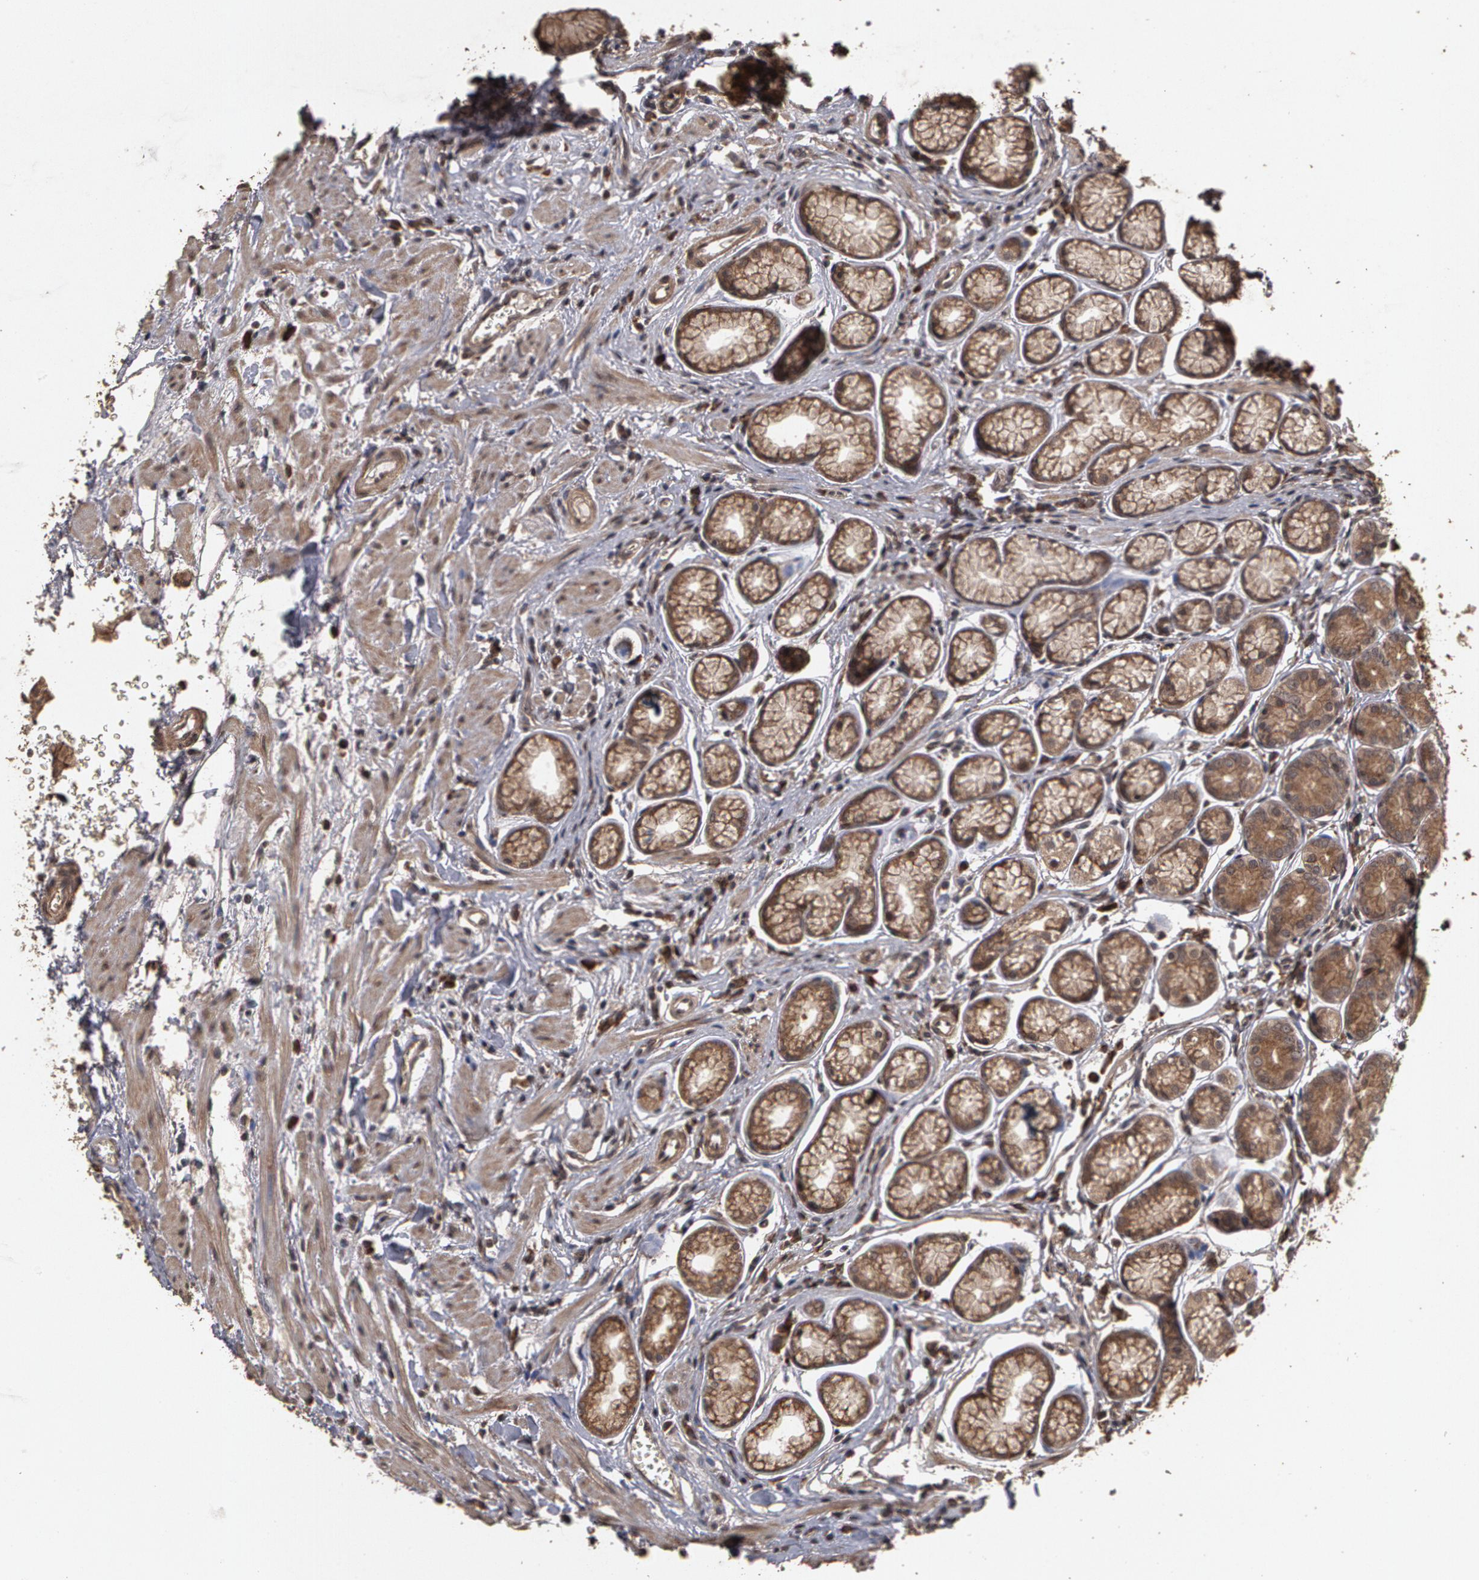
{"staining": {"intensity": "moderate", "quantity": ">75%", "location": "cytoplasmic/membranous"}, "tissue": "stomach", "cell_type": "Glandular cells", "image_type": "normal", "snomed": [{"axis": "morphology", "description": "Normal tissue, NOS"}, {"axis": "topography", "description": "Stomach"}], "caption": "Glandular cells display medium levels of moderate cytoplasmic/membranous positivity in about >75% of cells in normal stomach.", "gene": "CALR", "patient": {"sex": "male", "age": 42}}